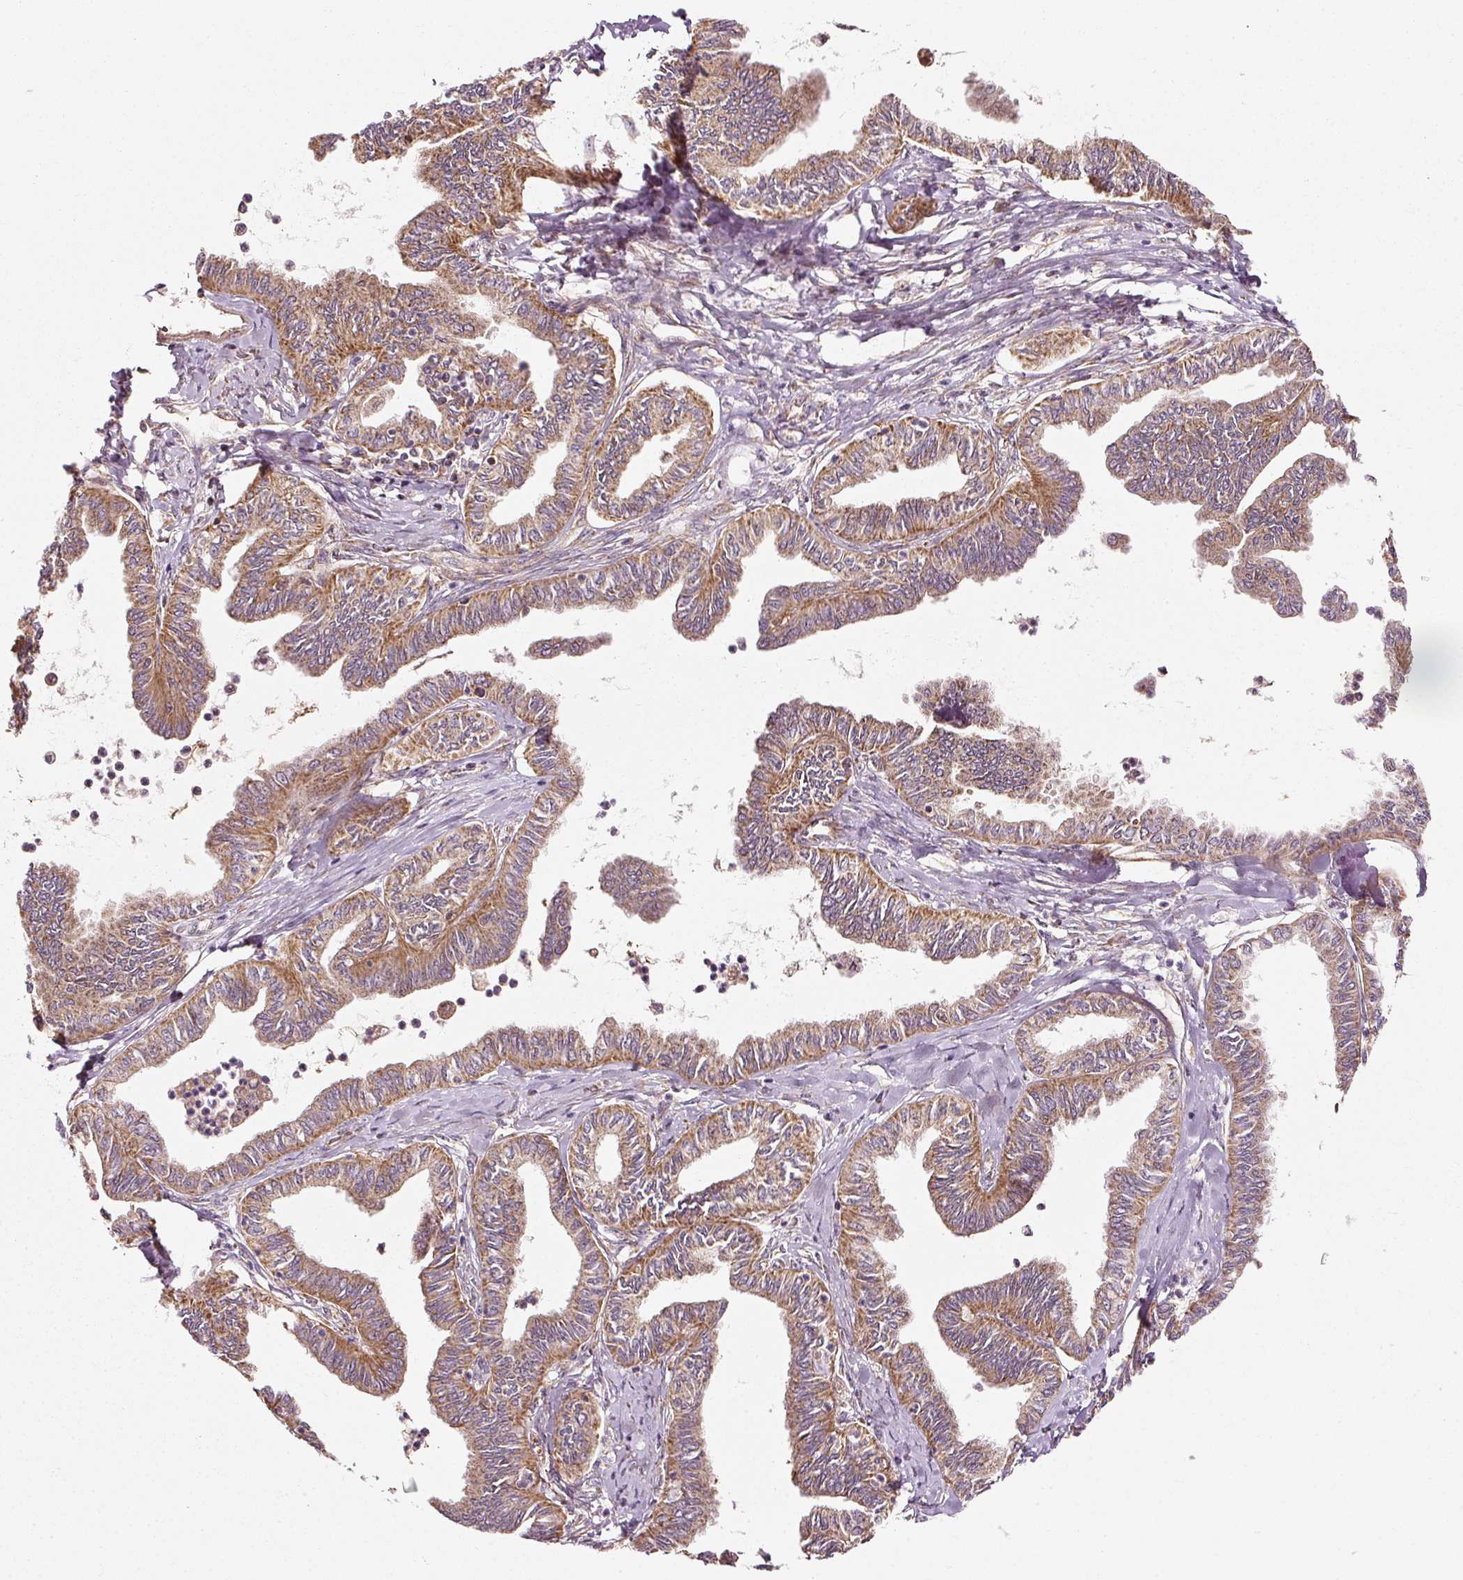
{"staining": {"intensity": "moderate", "quantity": ">75%", "location": "cytoplasmic/membranous"}, "tissue": "ovarian cancer", "cell_type": "Tumor cells", "image_type": "cancer", "snomed": [{"axis": "morphology", "description": "Carcinoma, endometroid"}, {"axis": "topography", "description": "Ovary"}], "caption": "Immunohistochemical staining of ovarian cancer (endometroid carcinoma) reveals medium levels of moderate cytoplasmic/membranous positivity in approximately >75% of tumor cells.", "gene": "ISCU", "patient": {"sex": "female", "age": 70}}